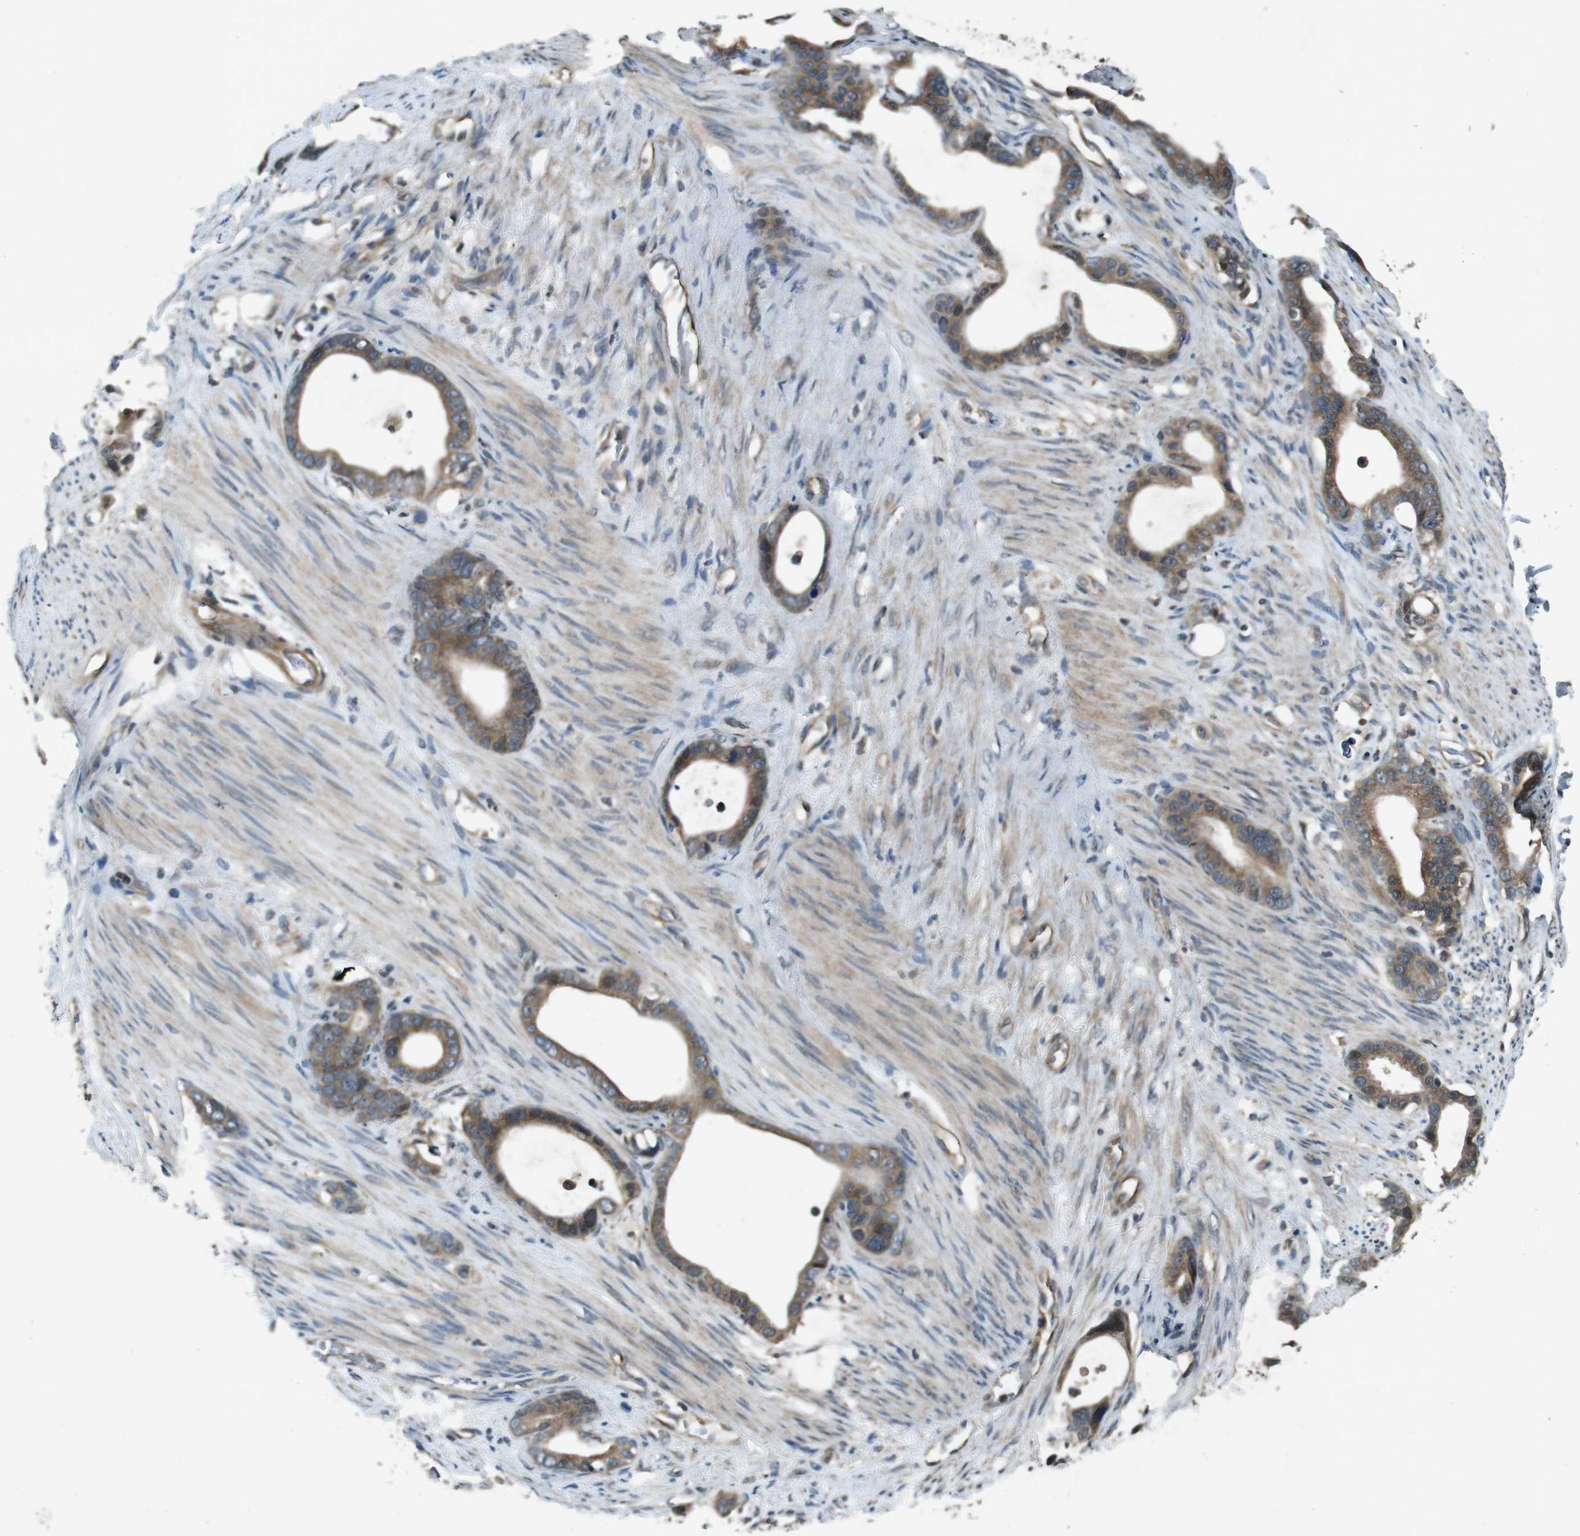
{"staining": {"intensity": "weak", "quantity": ">75%", "location": "cytoplasmic/membranous"}, "tissue": "stomach cancer", "cell_type": "Tumor cells", "image_type": "cancer", "snomed": [{"axis": "morphology", "description": "Adenocarcinoma, NOS"}, {"axis": "topography", "description": "Stomach"}], "caption": "This is a photomicrograph of immunohistochemistry (IHC) staining of stomach cancer (adenocarcinoma), which shows weak expression in the cytoplasmic/membranous of tumor cells.", "gene": "SOCS1", "patient": {"sex": "female", "age": 75}}